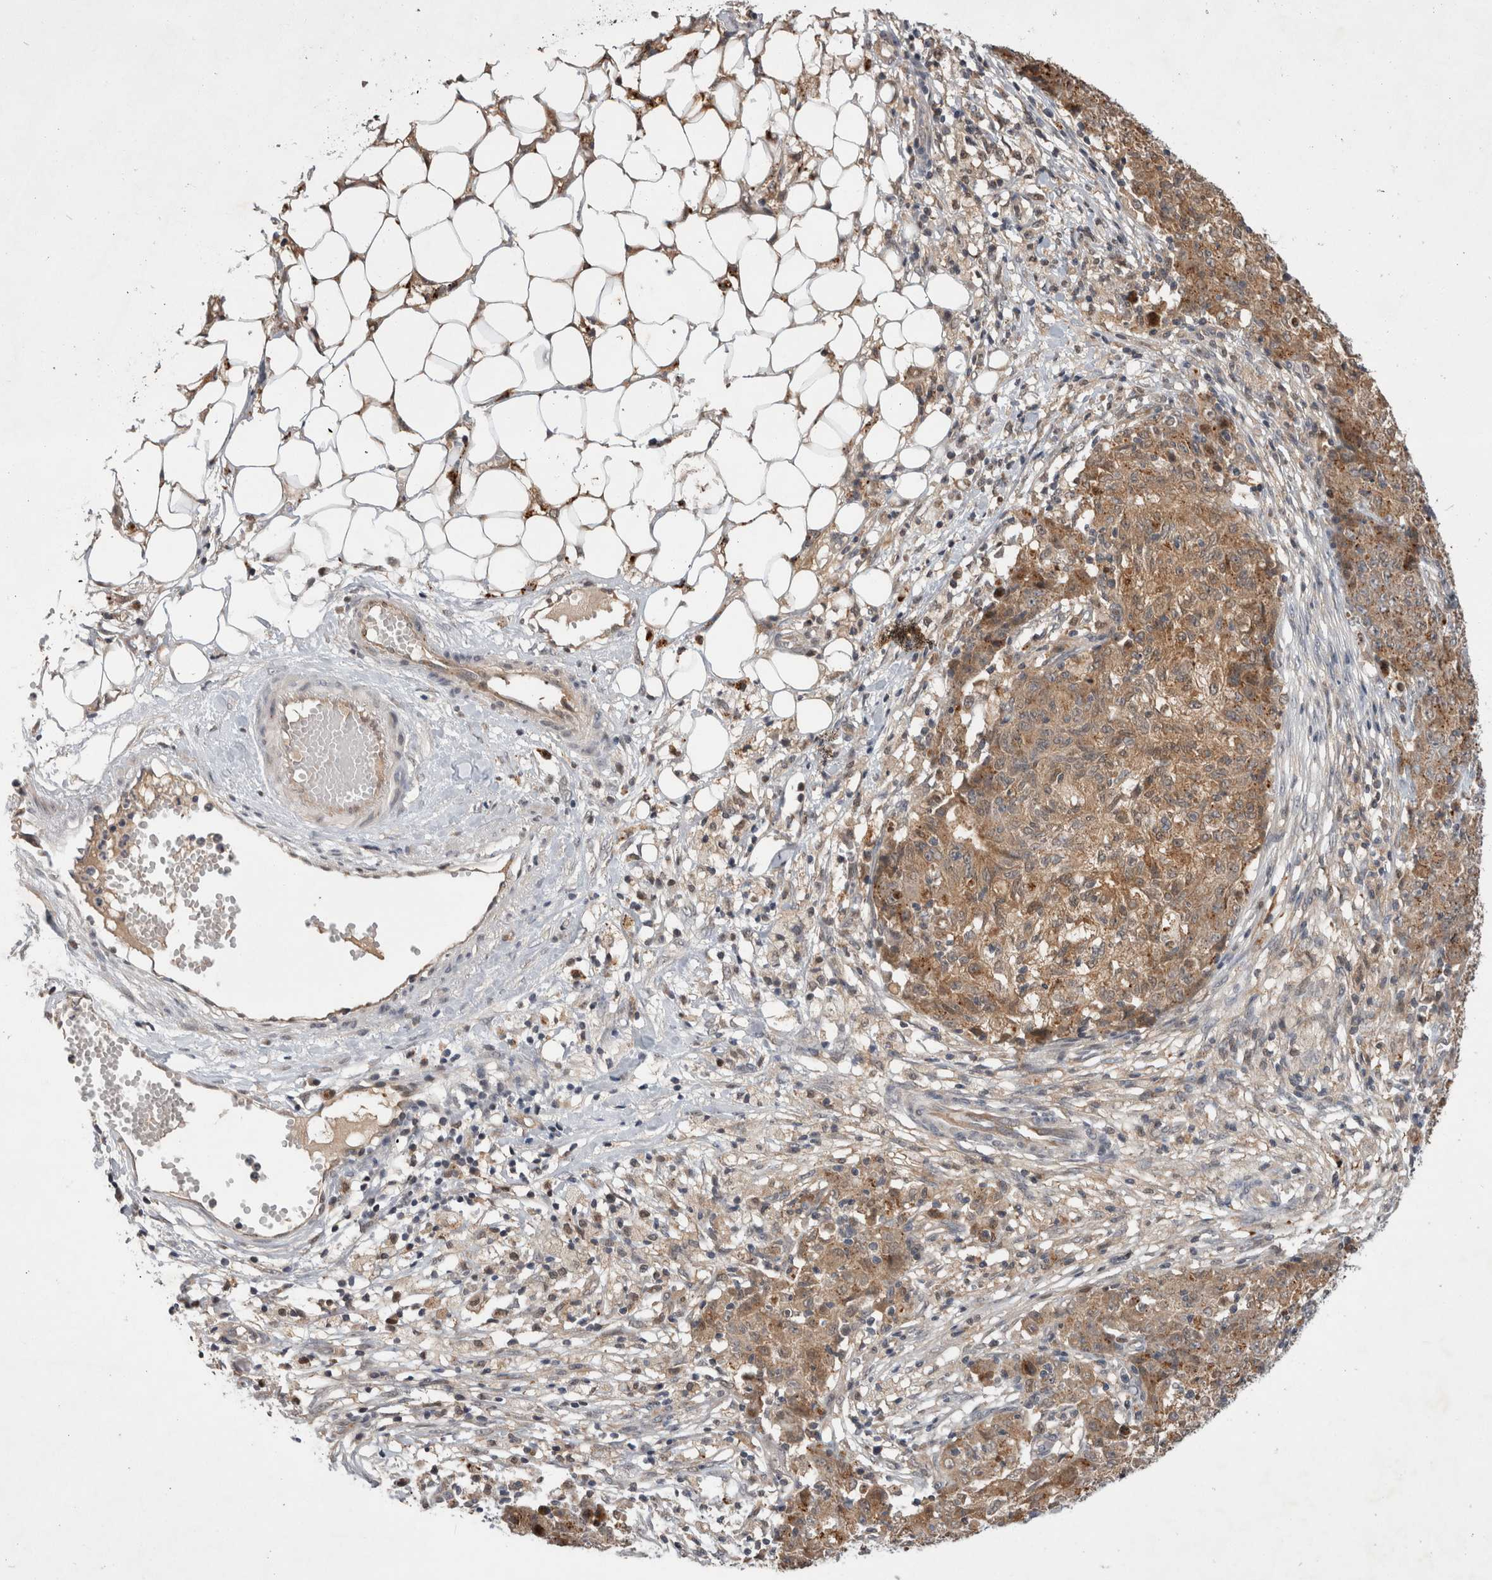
{"staining": {"intensity": "moderate", "quantity": ">75%", "location": "cytoplasmic/membranous"}, "tissue": "ovarian cancer", "cell_type": "Tumor cells", "image_type": "cancer", "snomed": [{"axis": "morphology", "description": "Carcinoma, endometroid"}, {"axis": "topography", "description": "Ovary"}], "caption": "The micrograph displays immunohistochemical staining of ovarian cancer (endometroid carcinoma). There is moderate cytoplasmic/membranous expression is present in about >75% of tumor cells. (DAB (3,3'-diaminobenzidine) = brown stain, brightfield microscopy at high magnification).", "gene": "MRPL37", "patient": {"sex": "female", "age": 42}}